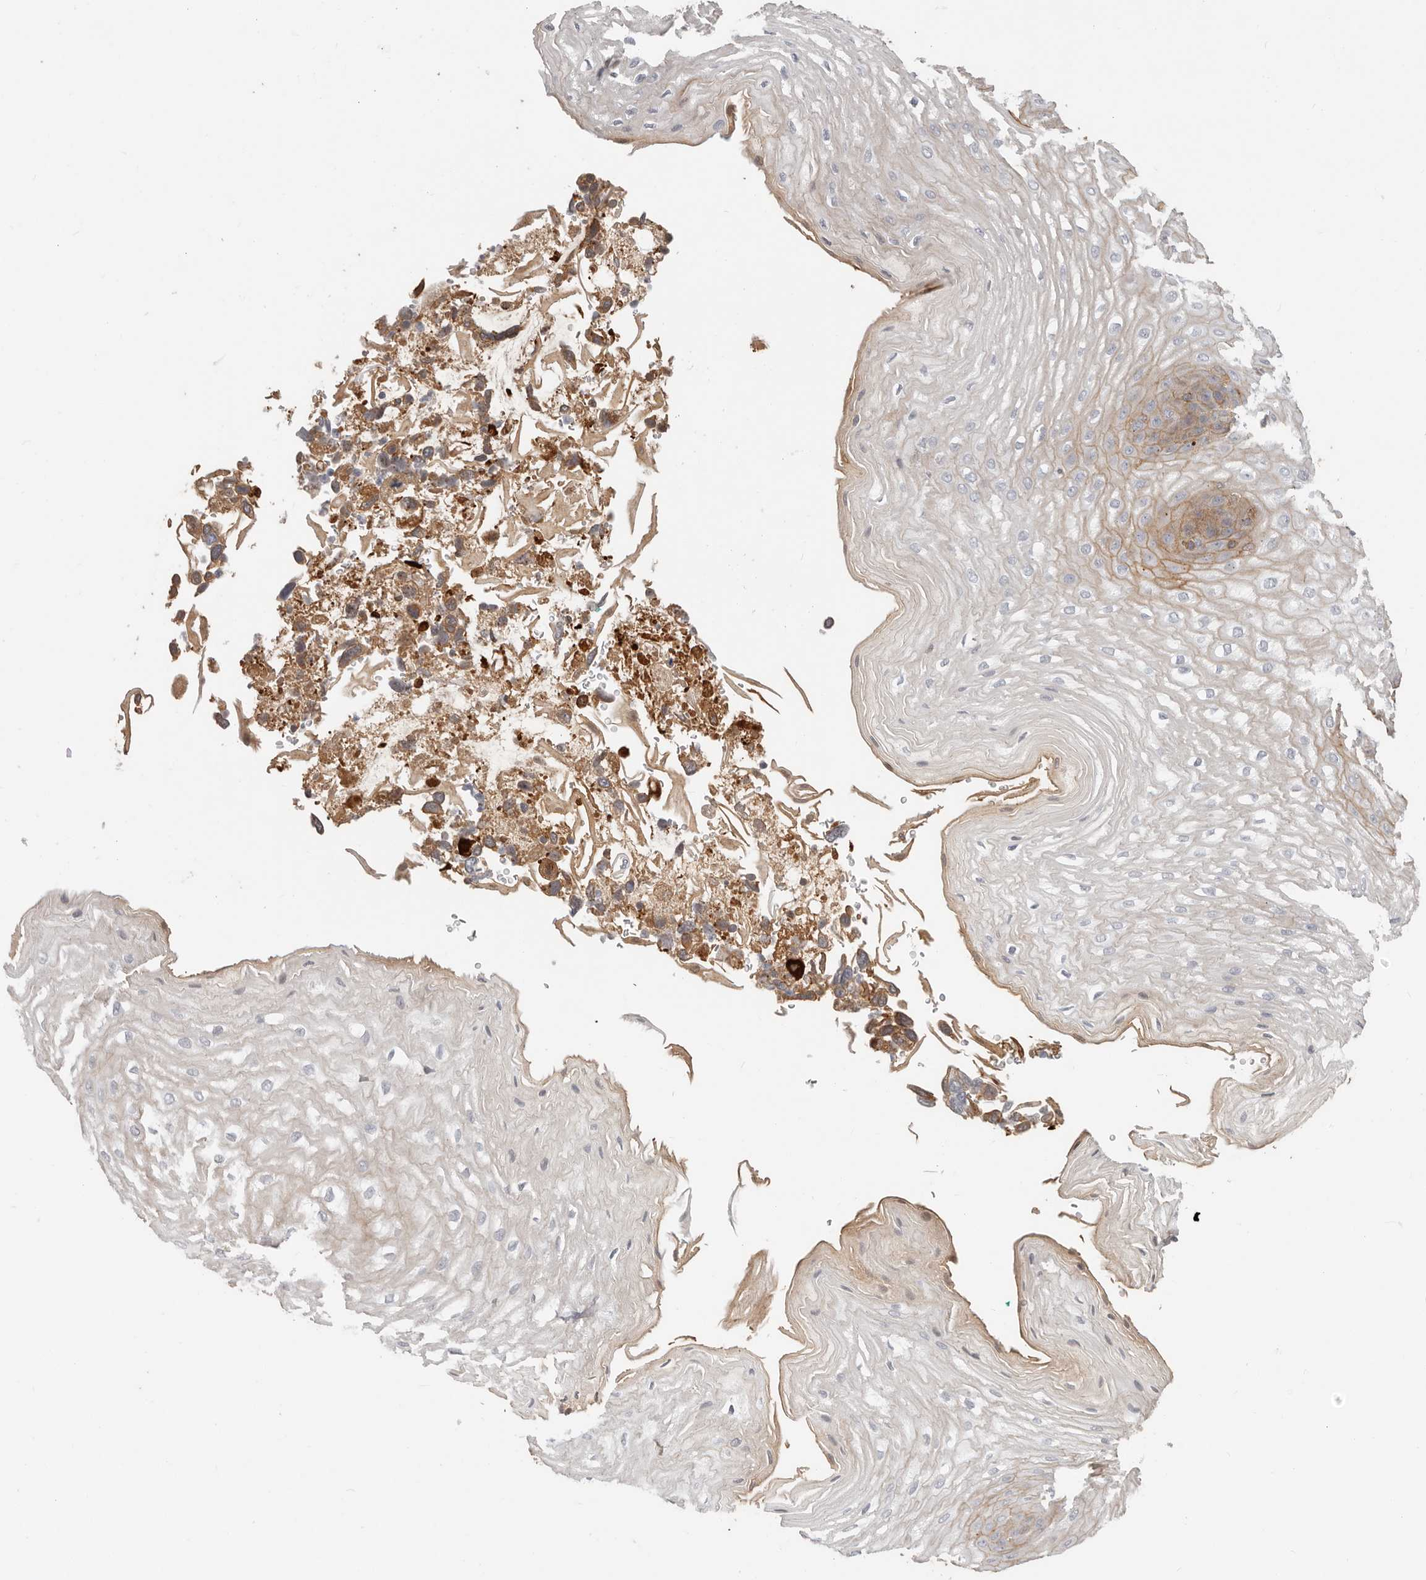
{"staining": {"intensity": "moderate", "quantity": "25%-75%", "location": "cytoplasmic/membranous"}, "tissue": "esophagus", "cell_type": "Squamous epithelial cells", "image_type": "normal", "snomed": [{"axis": "morphology", "description": "Normal tissue, NOS"}, {"axis": "topography", "description": "Esophagus"}], "caption": "A high-resolution histopathology image shows immunohistochemistry (IHC) staining of normal esophagus, which reveals moderate cytoplasmic/membranous positivity in approximately 25%-75% of squamous epithelial cells. Nuclei are stained in blue.", "gene": "MTFR2", "patient": {"sex": "male", "age": 54}}